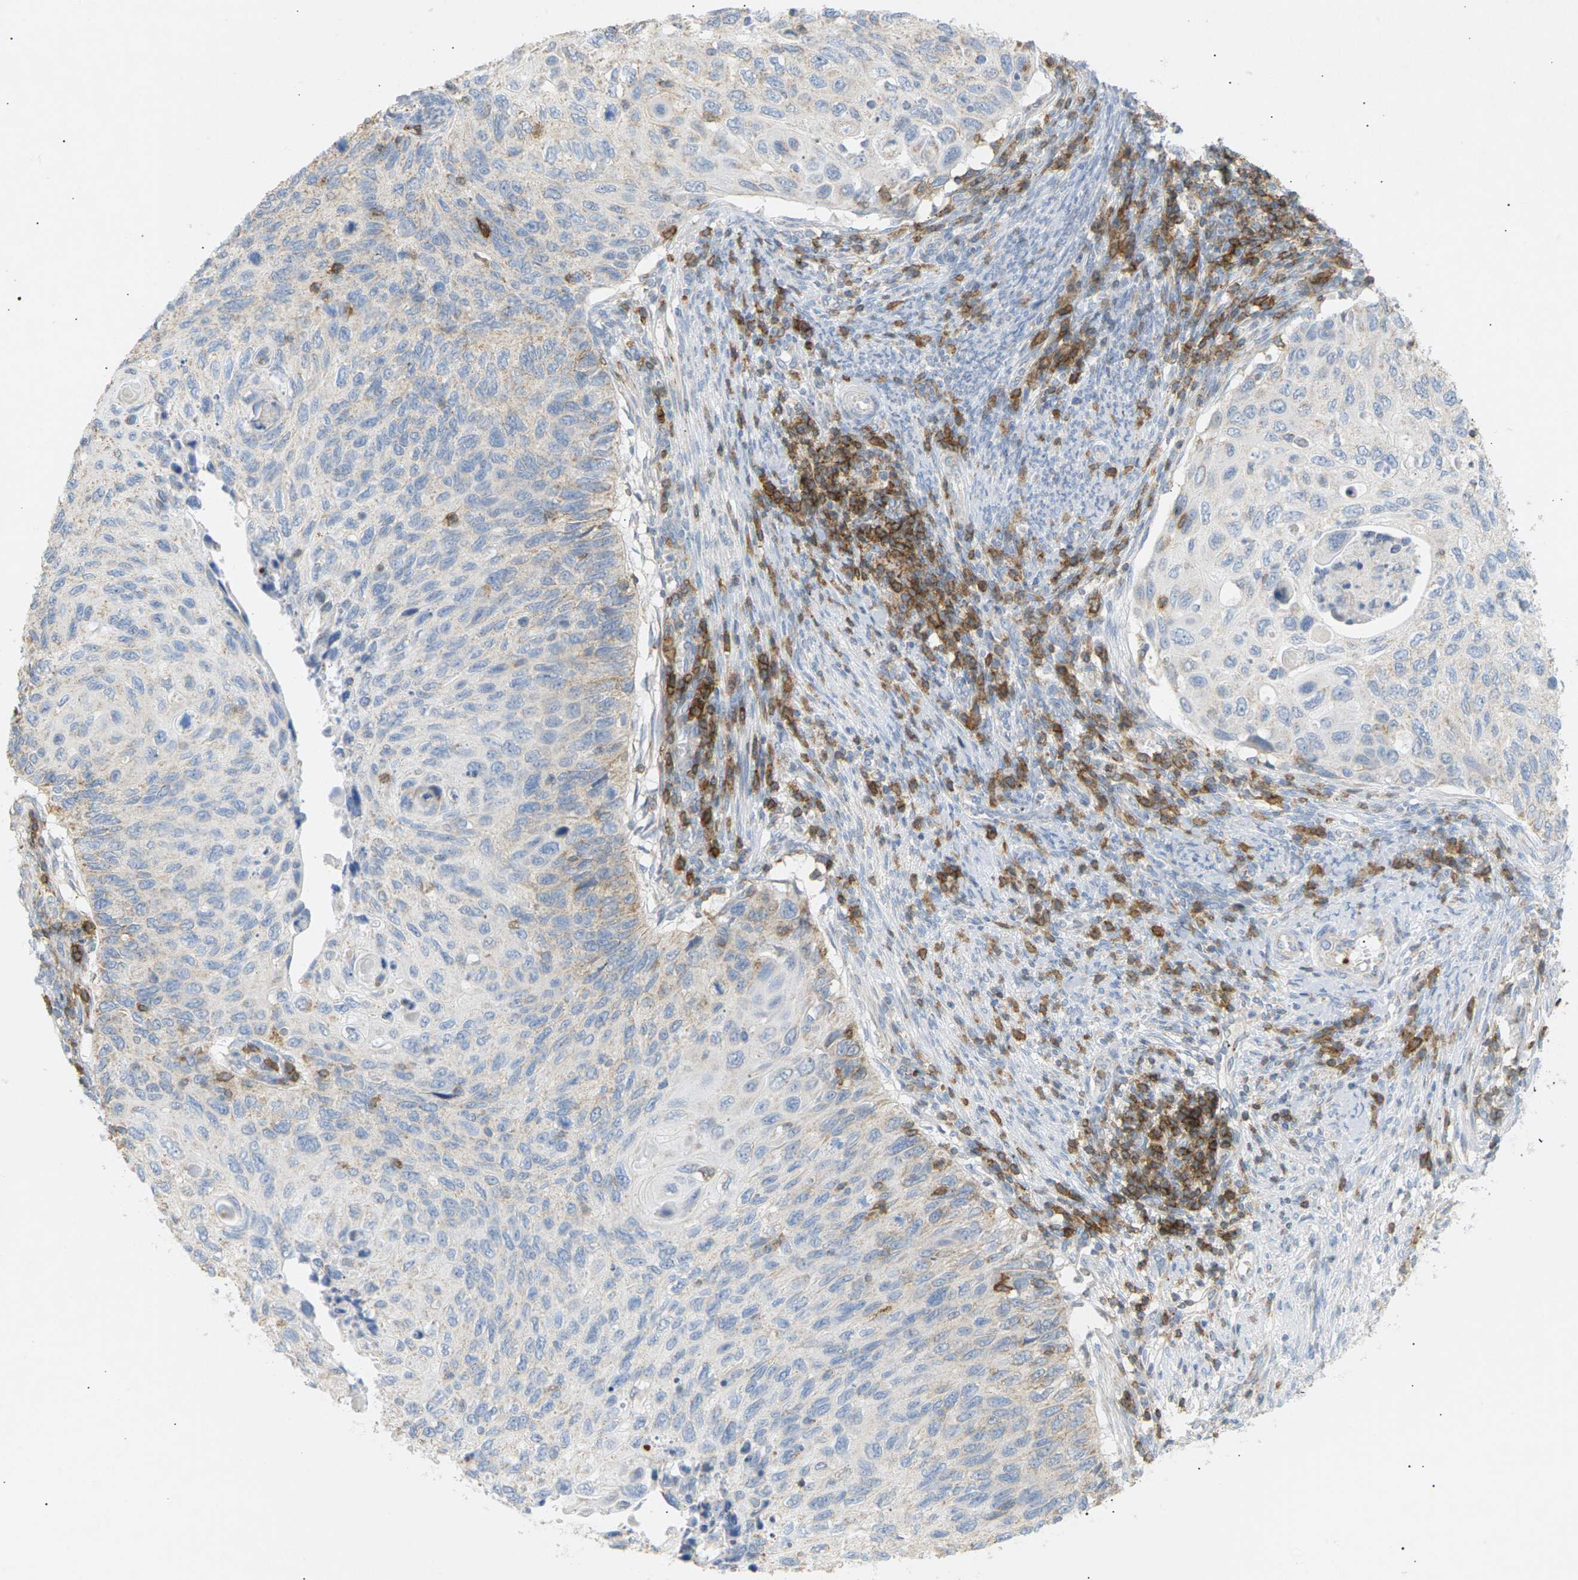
{"staining": {"intensity": "weak", "quantity": "<25%", "location": "cytoplasmic/membranous"}, "tissue": "cervical cancer", "cell_type": "Tumor cells", "image_type": "cancer", "snomed": [{"axis": "morphology", "description": "Squamous cell carcinoma, NOS"}, {"axis": "topography", "description": "Cervix"}], "caption": "There is no significant expression in tumor cells of squamous cell carcinoma (cervical).", "gene": "LIME1", "patient": {"sex": "female", "age": 70}}